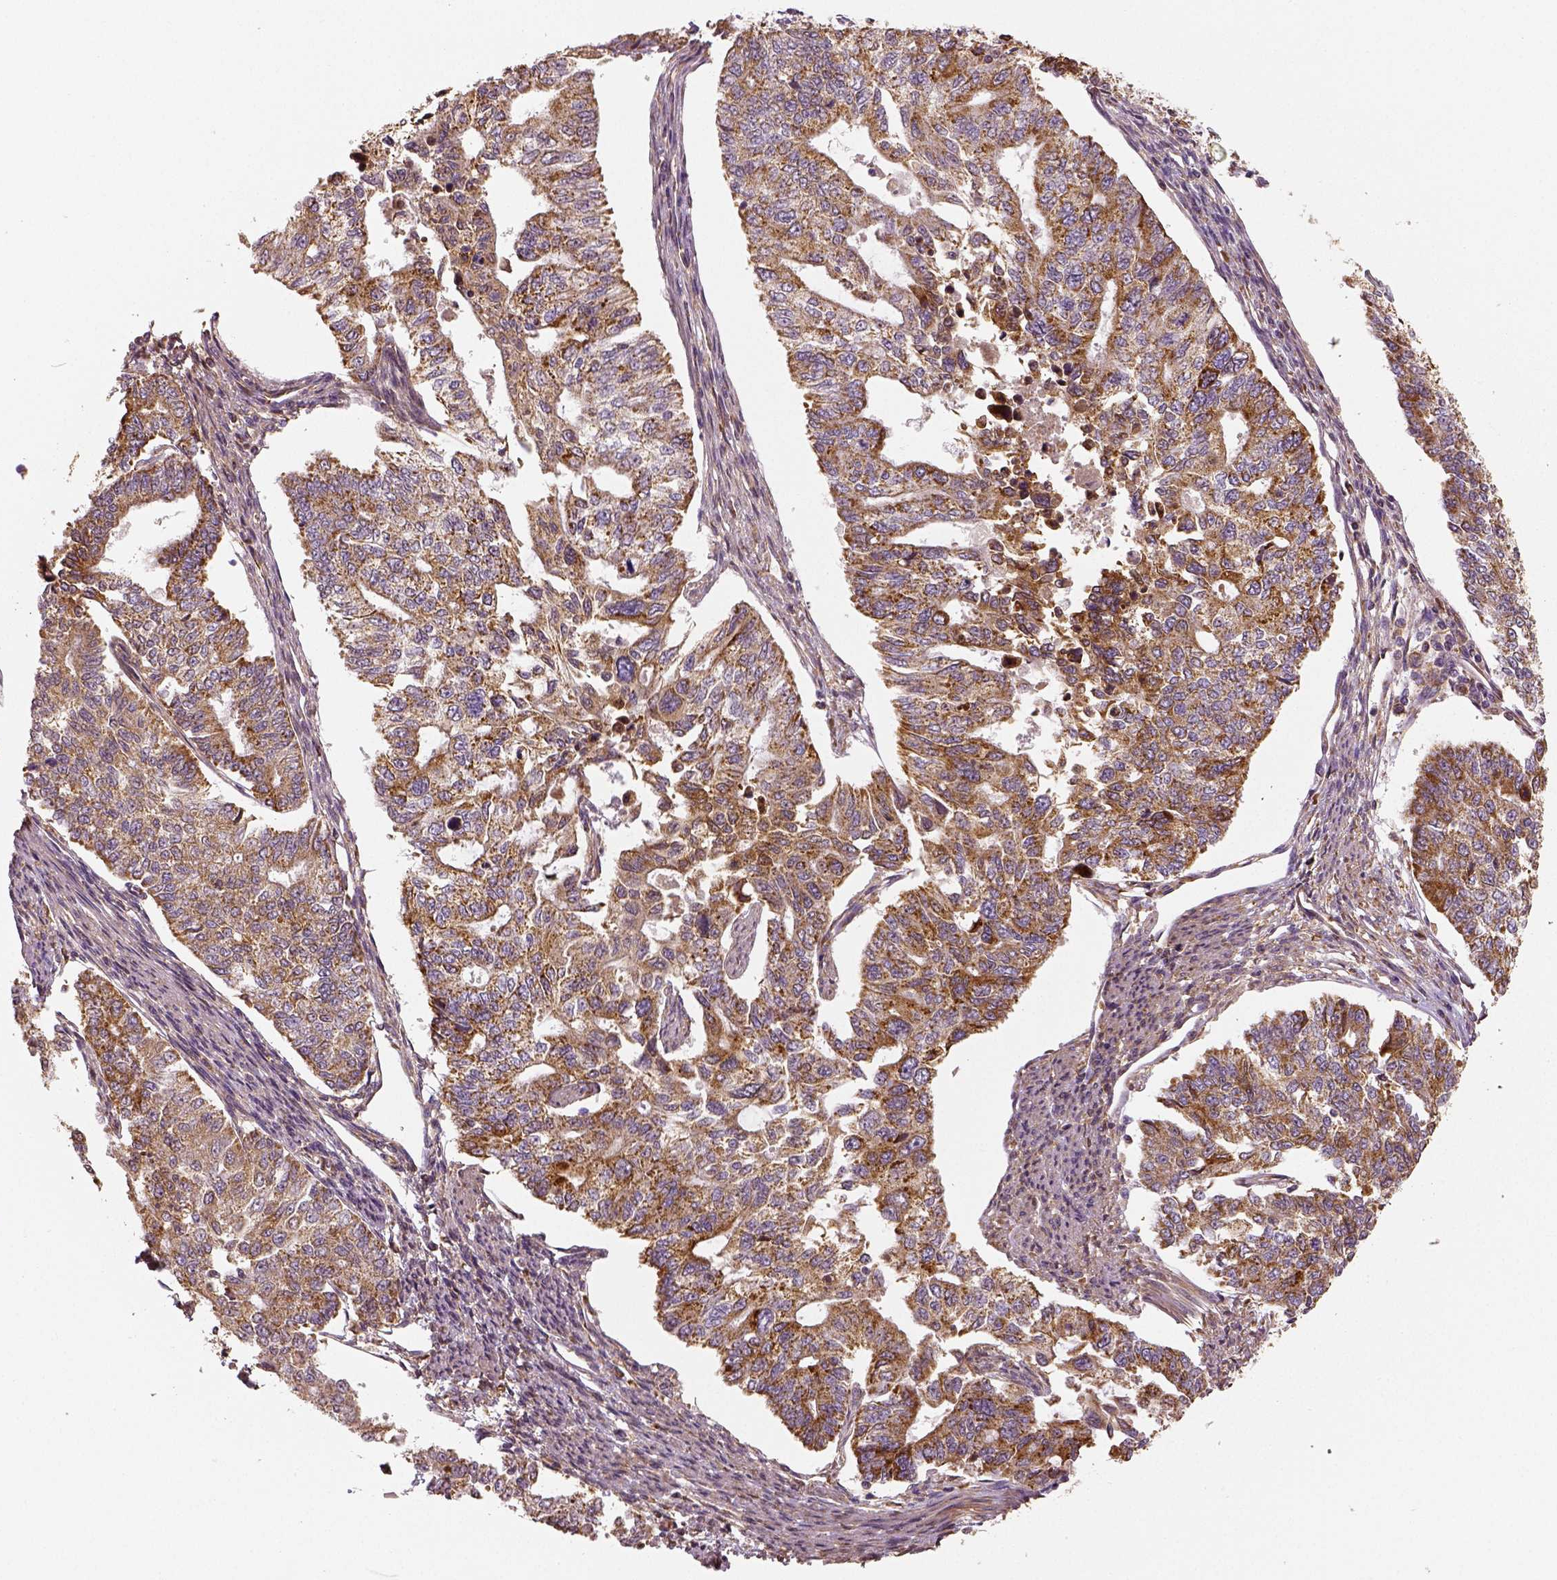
{"staining": {"intensity": "moderate", "quantity": ">75%", "location": "cytoplasmic/membranous"}, "tissue": "endometrial cancer", "cell_type": "Tumor cells", "image_type": "cancer", "snomed": [{"axis": "morphology", "description": "Adenocarcinoma, NOS"}, {"axis": "topography", "description": "Uterus"}], "caption": "Tumor cells exhibit moderate cytoplasmic/membranous expression in approximately >75% of cells in endometrial cancer.", "gene": "PGAM5", "patient": {"sex": "female", "age": 59}}